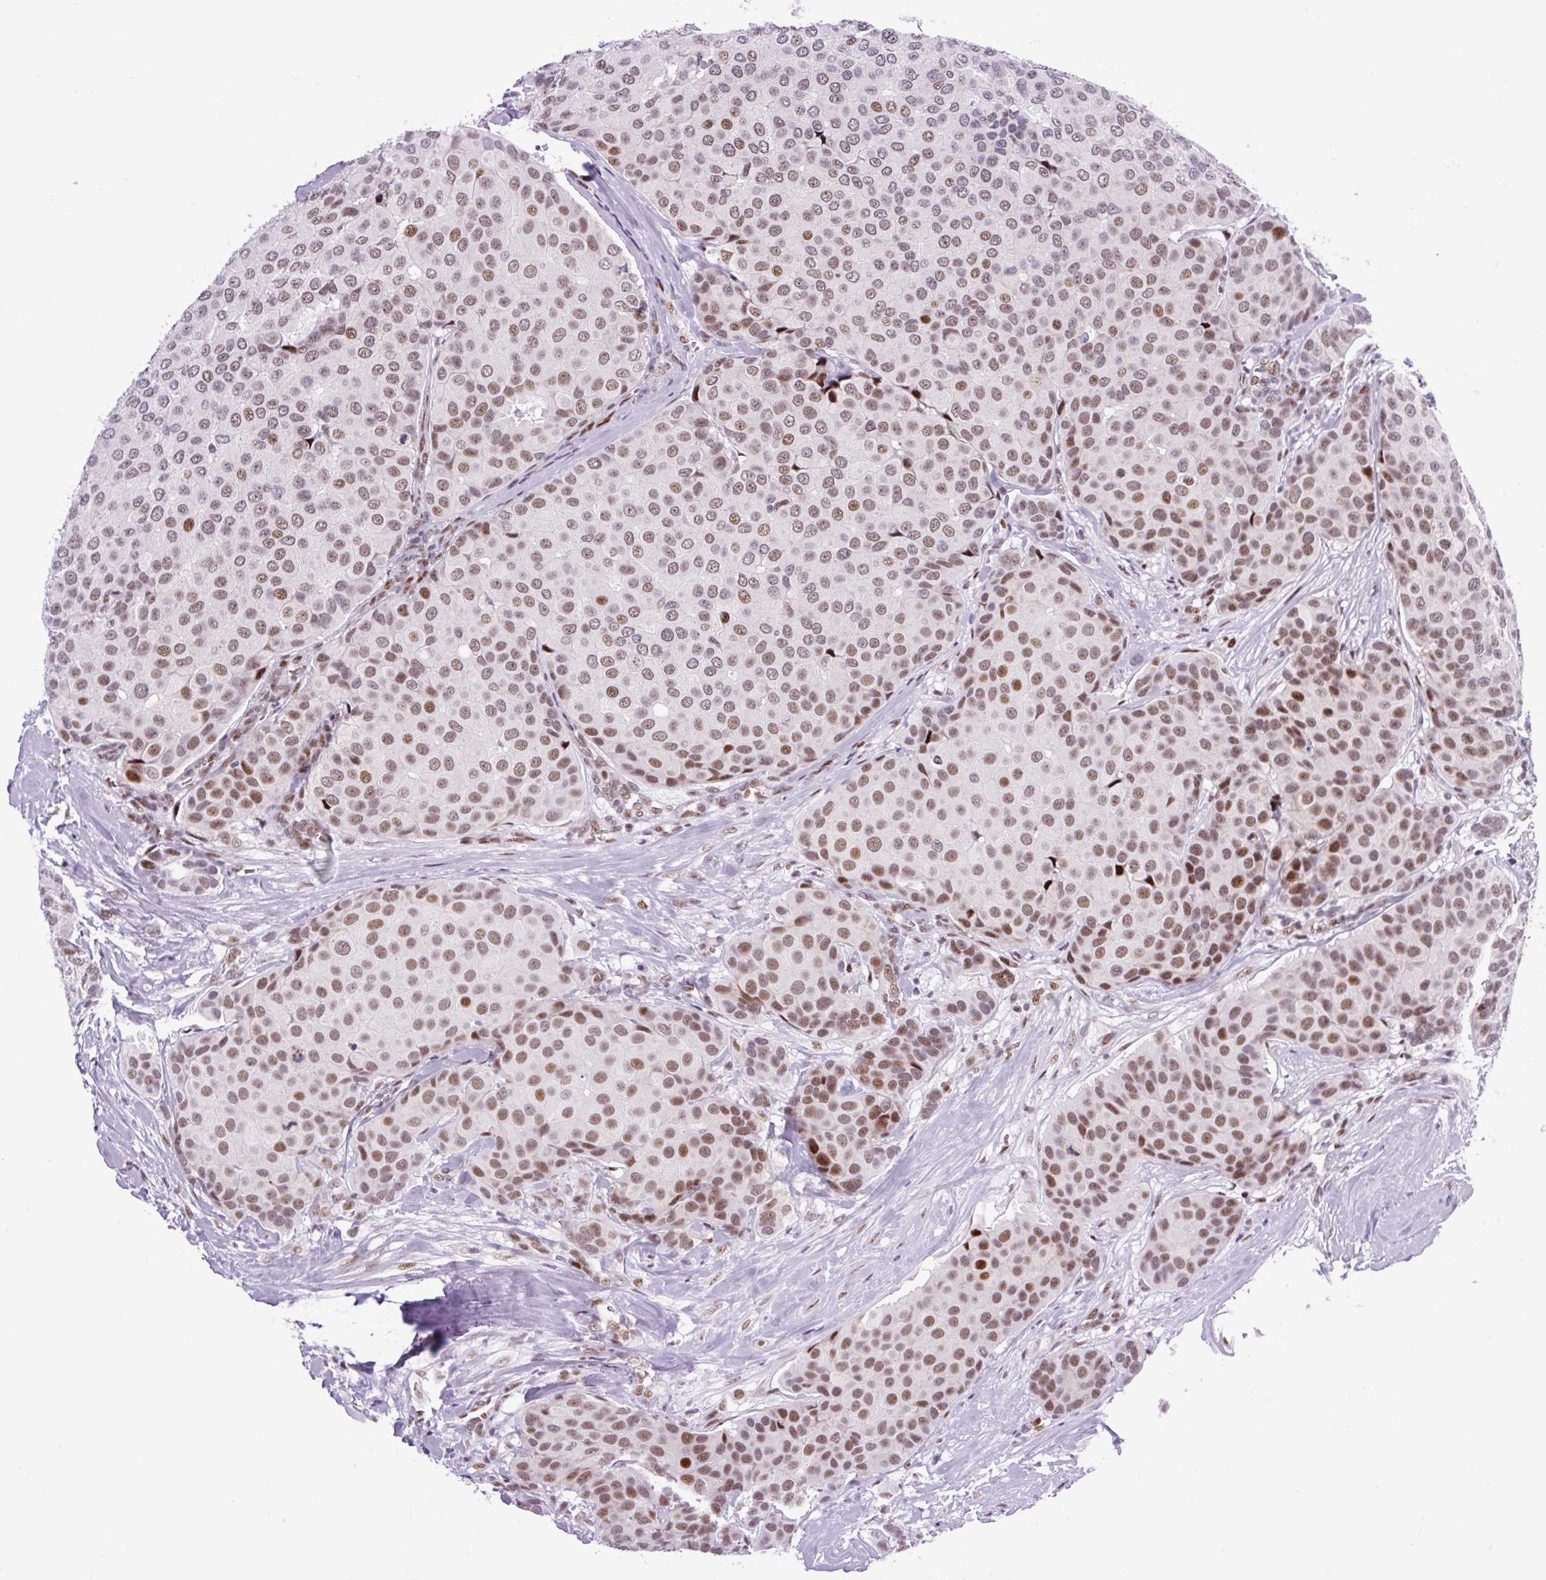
{"staining": {"intensity": "moderate", "quantity": ">75%", "location": "nuclear"}, "tissue": "breast cancer", "cell_type": "Tumor cells", "image_type": "cancer", "snomed": [{"axis": "morphology", "description": "Duct carcinoma"}, {"axis": "topography", "description": "Breast"}], "caption": "Human breast intraductal carcinoma stained for a protein (brown) demonstrates moderate nuclear positive positivity in approximately >75% of tumor cells.", "gene": "CLK2", "patient": {"sex": "female", "age": 70}}